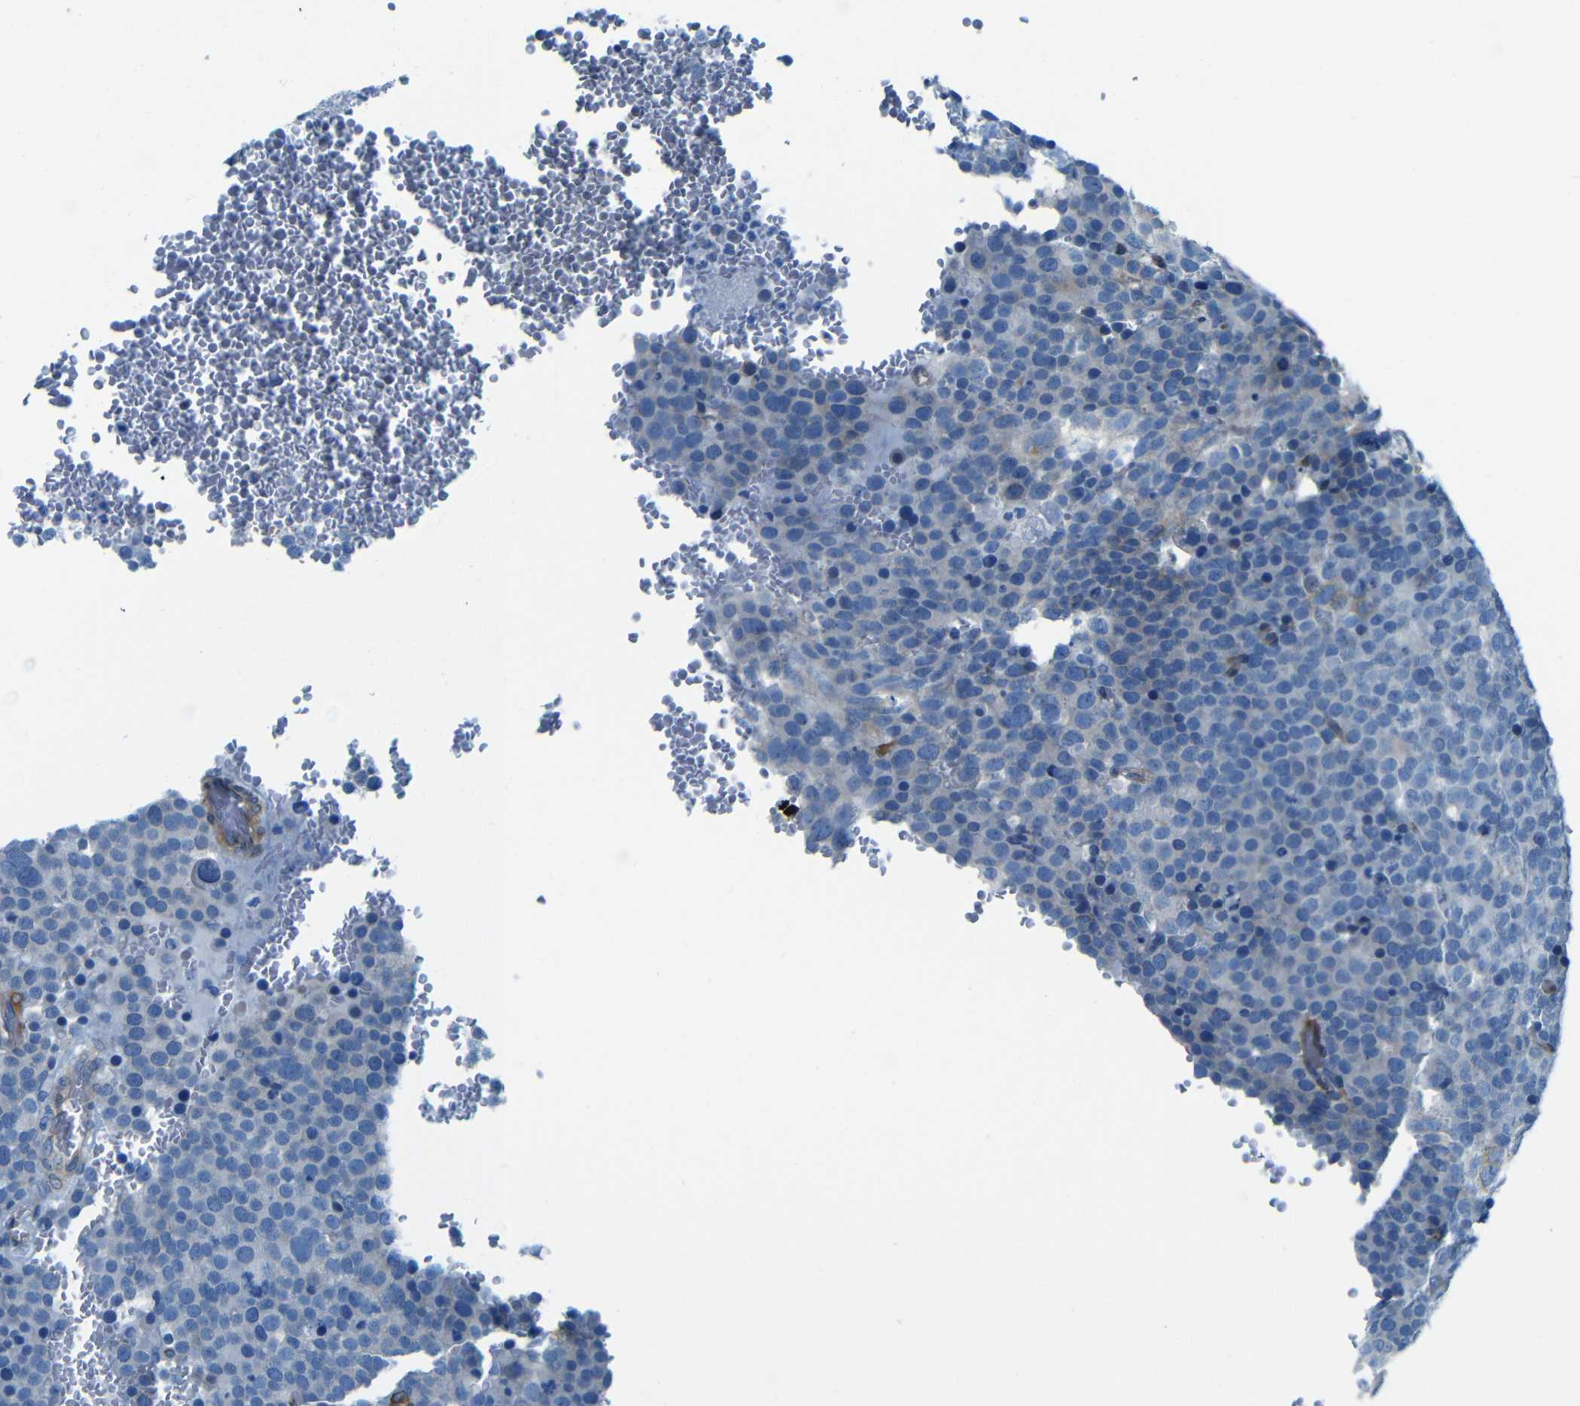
{"staining": {"intensity": "negative", "quantity": "none", "location": "none"}, "tissue": "testis cancer", "cell_type": "Tumor cells", "image_type": "cancer", "snomed": [{"axis": "morphology", "description": "Seminoma, NOS"}, {"axis": "topography", "description": "Testis"}], "caption": "Tumor cells show no significant staining in testis cancer. (DAB immunohistochemistry visualized using brightfield microscopy, high magnification).", "gene": "MAP2", "patient": {"sex": "male", "age": 71}}